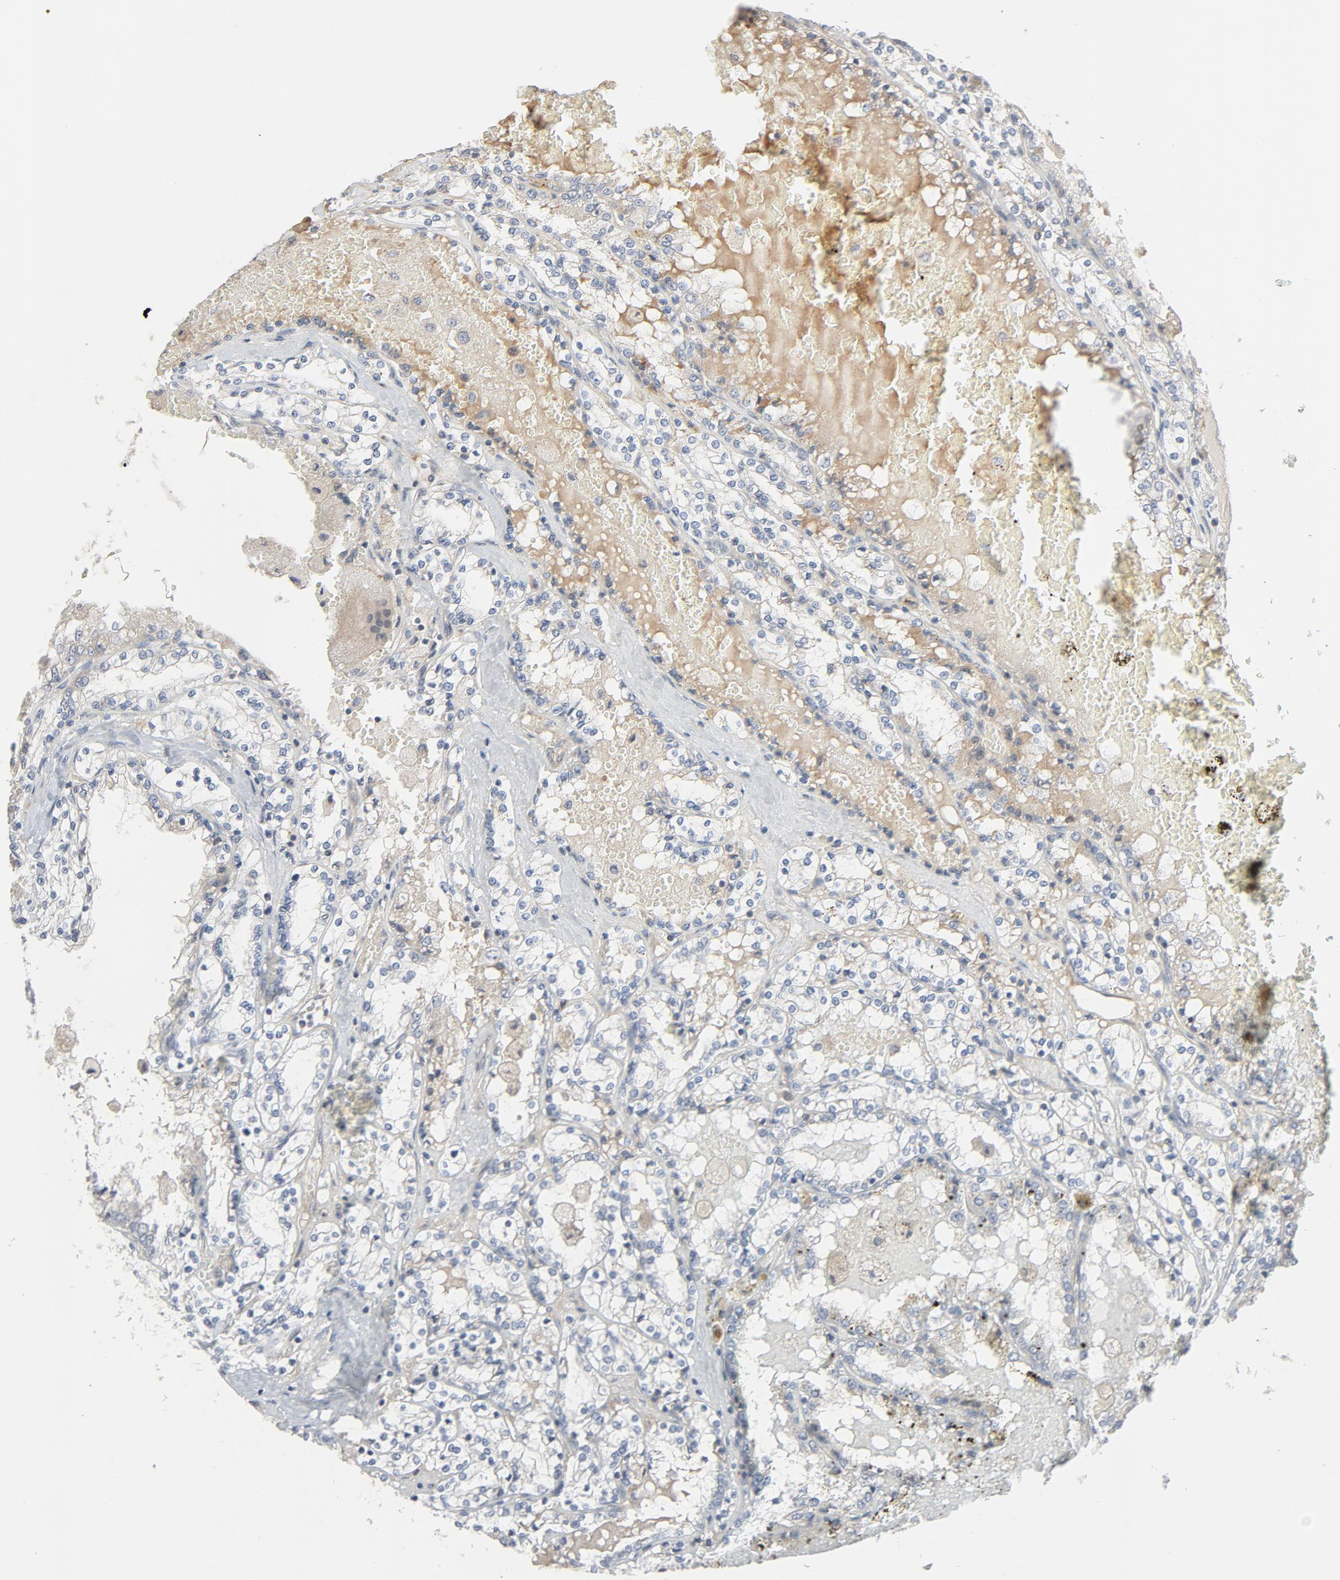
{"staining": {"intensity": "negative", "quantity": "none", "location": "none"}, "tissue": "renal cancer", "cell_type": "Tumor cells", "image_type": "cancer", "snomed": [{"axis": "morphology", "description": "Adenocarcinoma, NOS"}, {"axis": "topography", "description": "Kidney"}], "caption": "This is a photomicrograph of IHC staining of adenocarcinoma (renal), which shows no staining in tumor cells. (IHC, brightfield microscopy, high magnification).", "gene": "TRIOBP", "patient": {"sex": "female", "age": 56}}